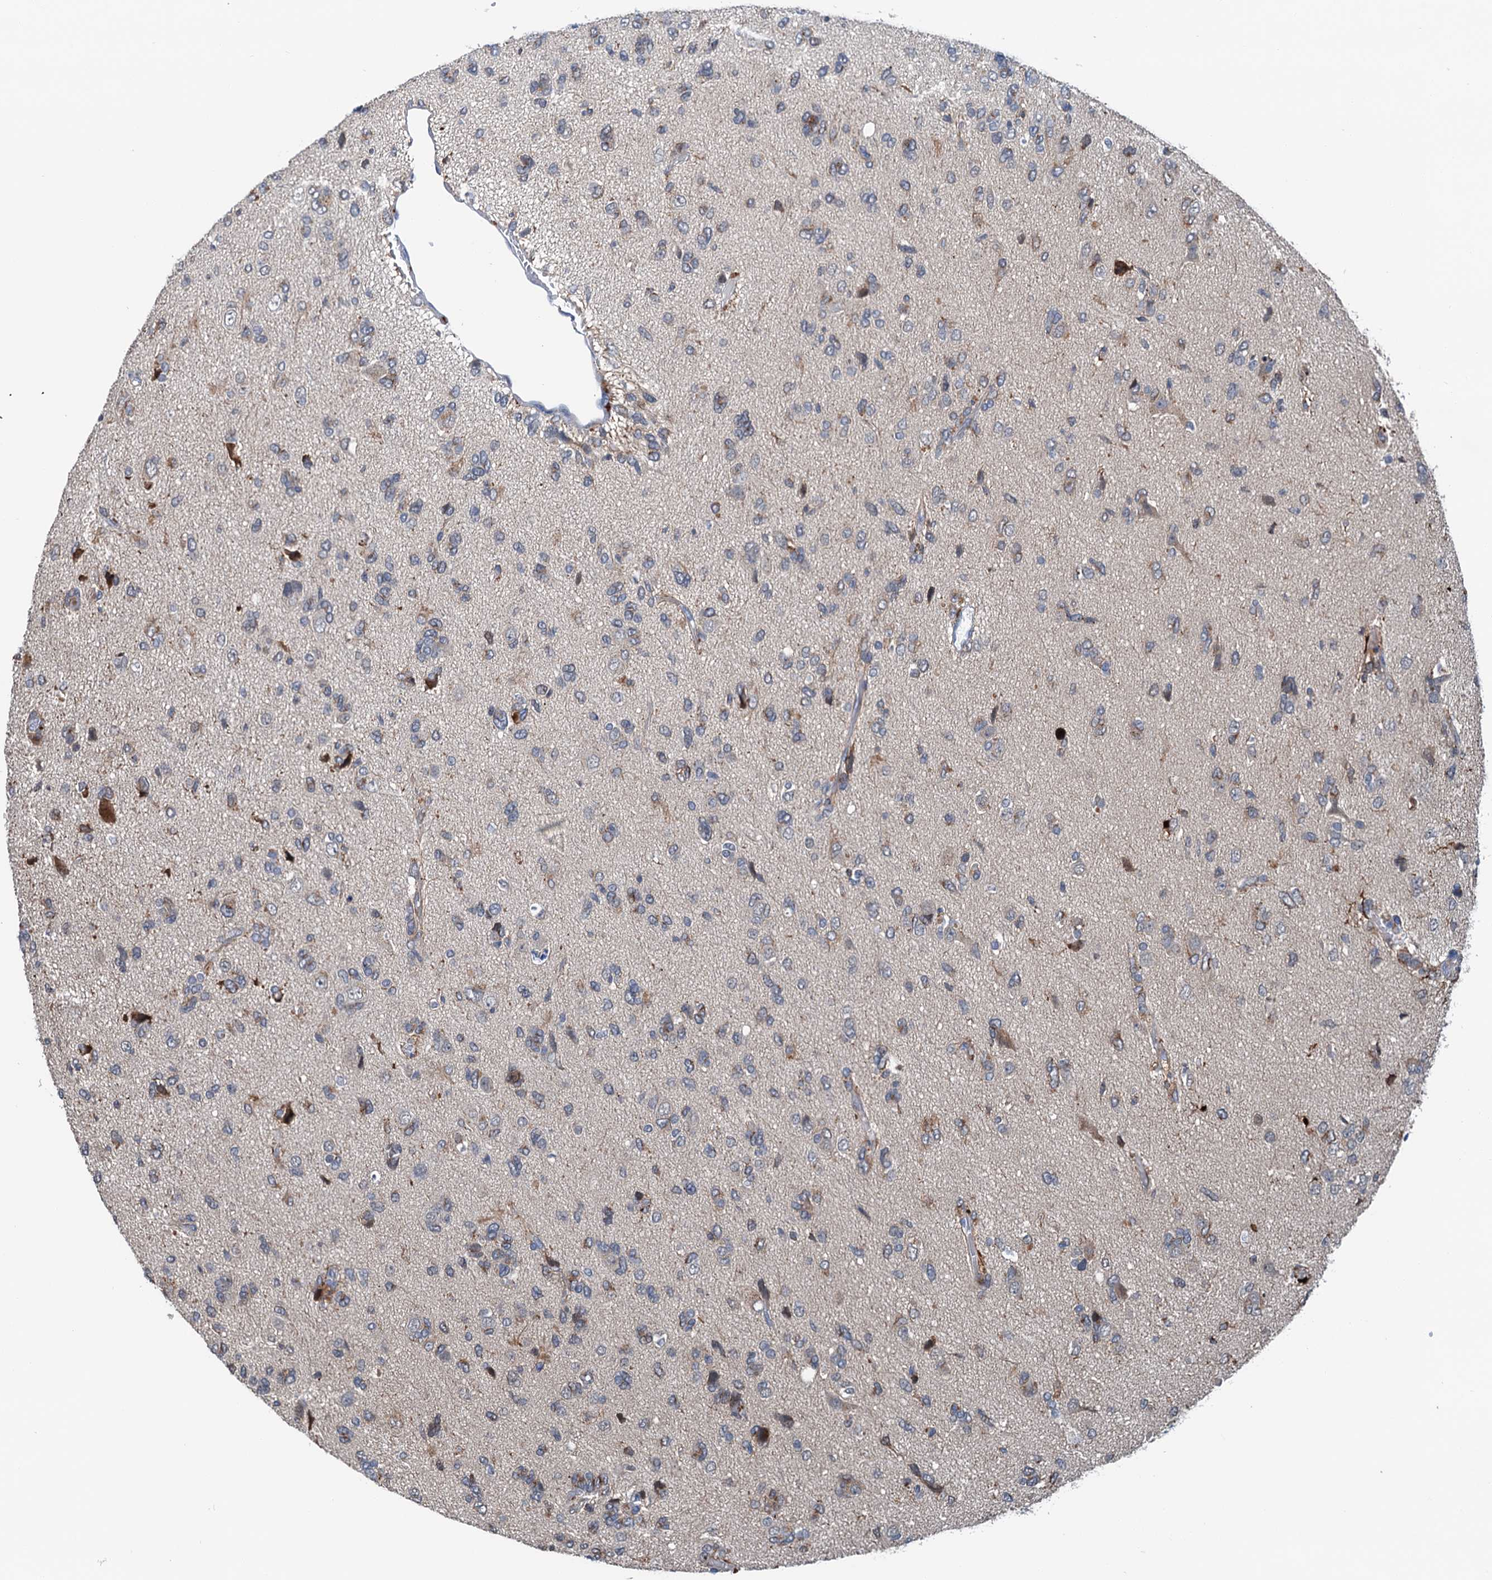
{"staining": {"intensity": "weak", "quantity": "<25%", "location": "cytoplasmic/membranous"}, "tissue": "glioma", "cell_type": "Tumor cells", "image_type": "cancer", "snomed": [{"axis": "morphology", "description": "Glioma, malignant, High grade"}, {"axis": "topography", "description": "Brain"}], "caption": "An immunohistochemistry (IHC) histopathology image of malignant glioma (high-grade) is shown. There is no staining in tumor cells of malignant glioma (high-grade).", "gene": "SHLD1", "patient": {"sex": "female", "age": 59}}